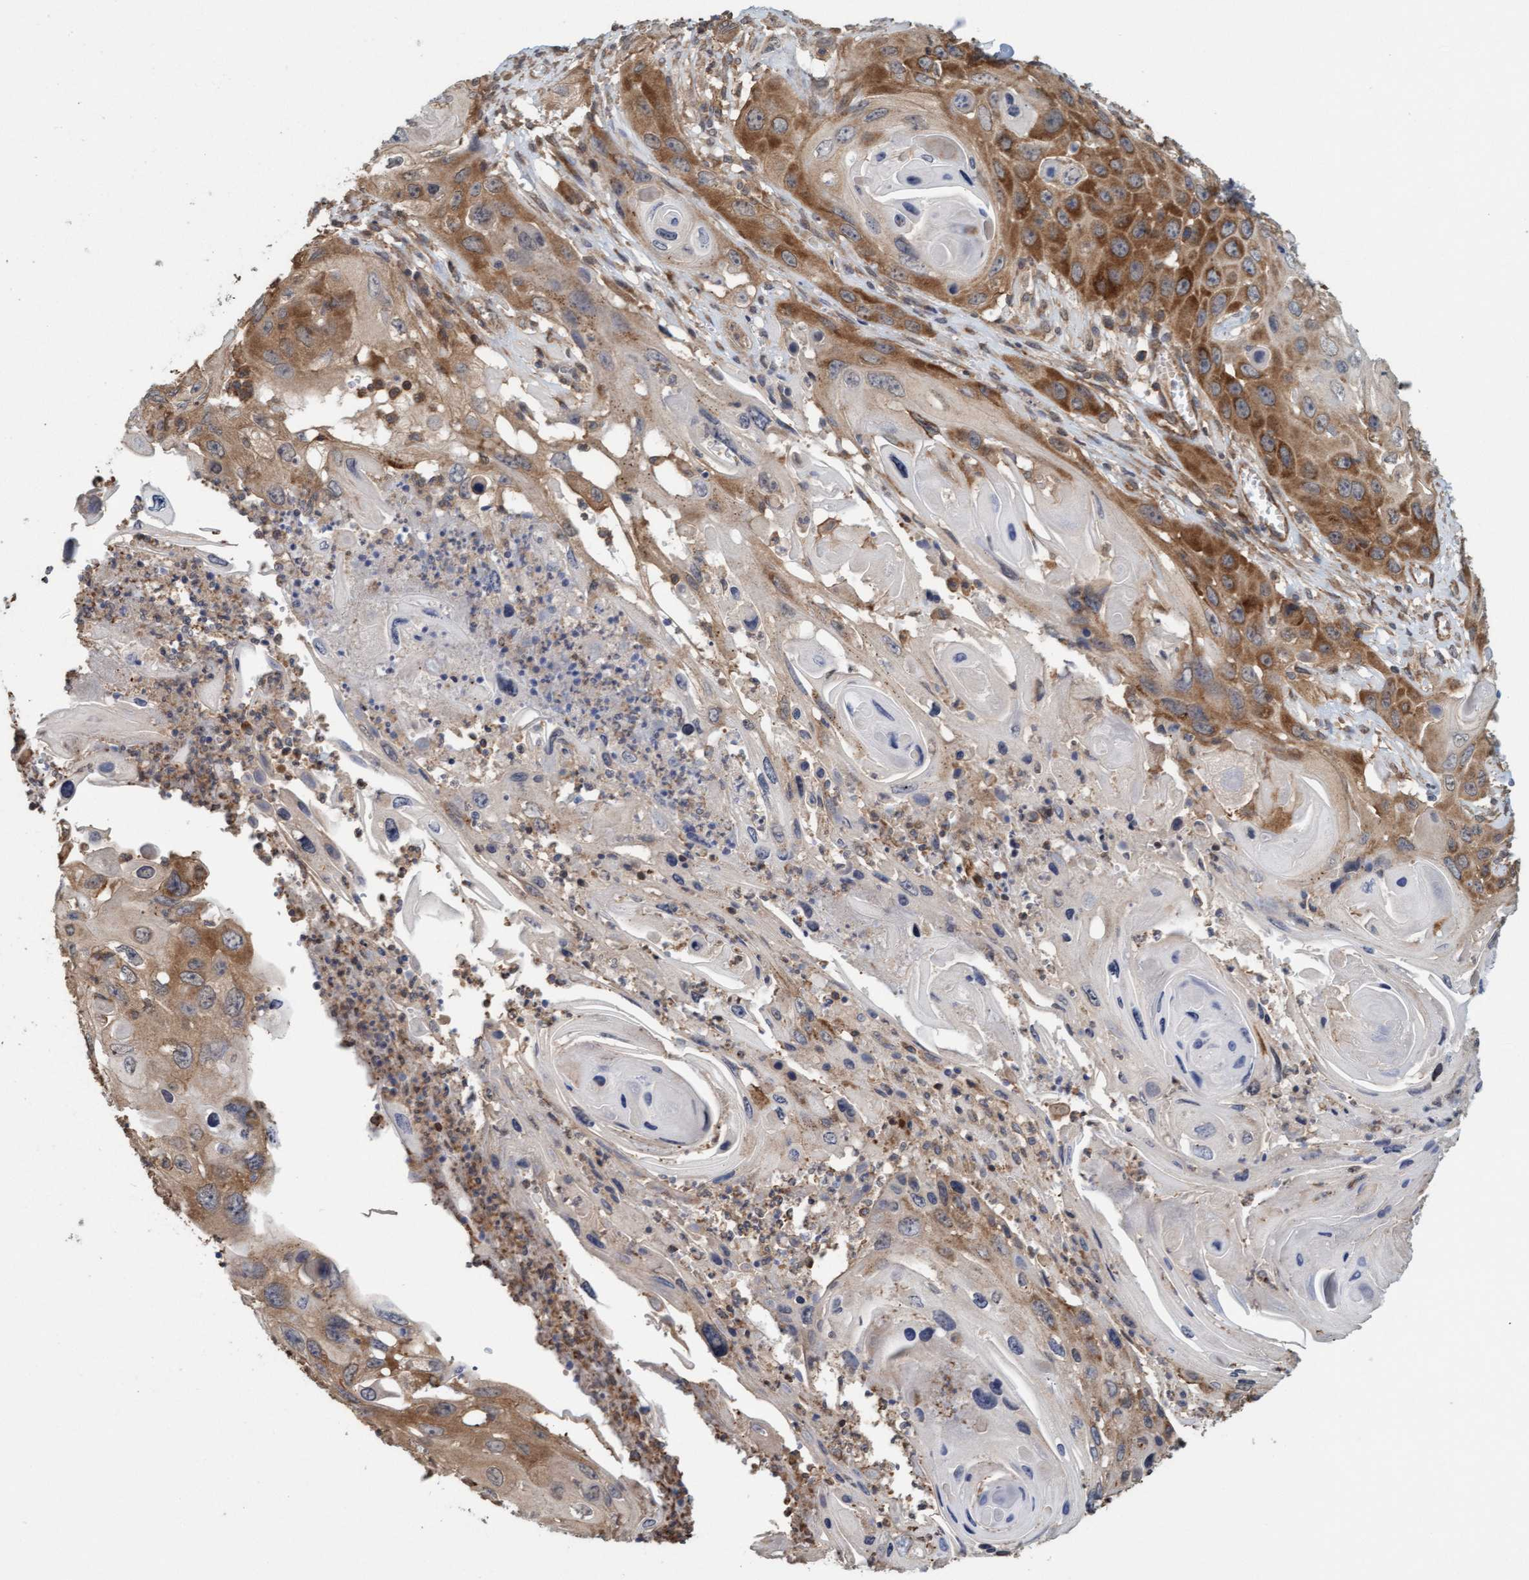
{"staining": {"intensity": "moderate", "quantity": "25%-75%", "location": "cytoplasmic/membranous"}, "tissue": "skin cancer", "cell_type": "Tumor cells", "image_type": "cancer", "snomed": [{"axis": "morphology", "description": "Squamous cell carcinoma, NOS"}, {"axis": "topography", "description": "Skin"}], "caption": "DAB (3,3'-diaminobenzidine) immunohistochemical staining of human squamous cell carcinoma (skin) exhibits moderate cytoplasmic/membranous protein expression in about 25%-75% of tumor cells.", "gene": "FXR2", "patient": {"sex": "male", "age": 55}}